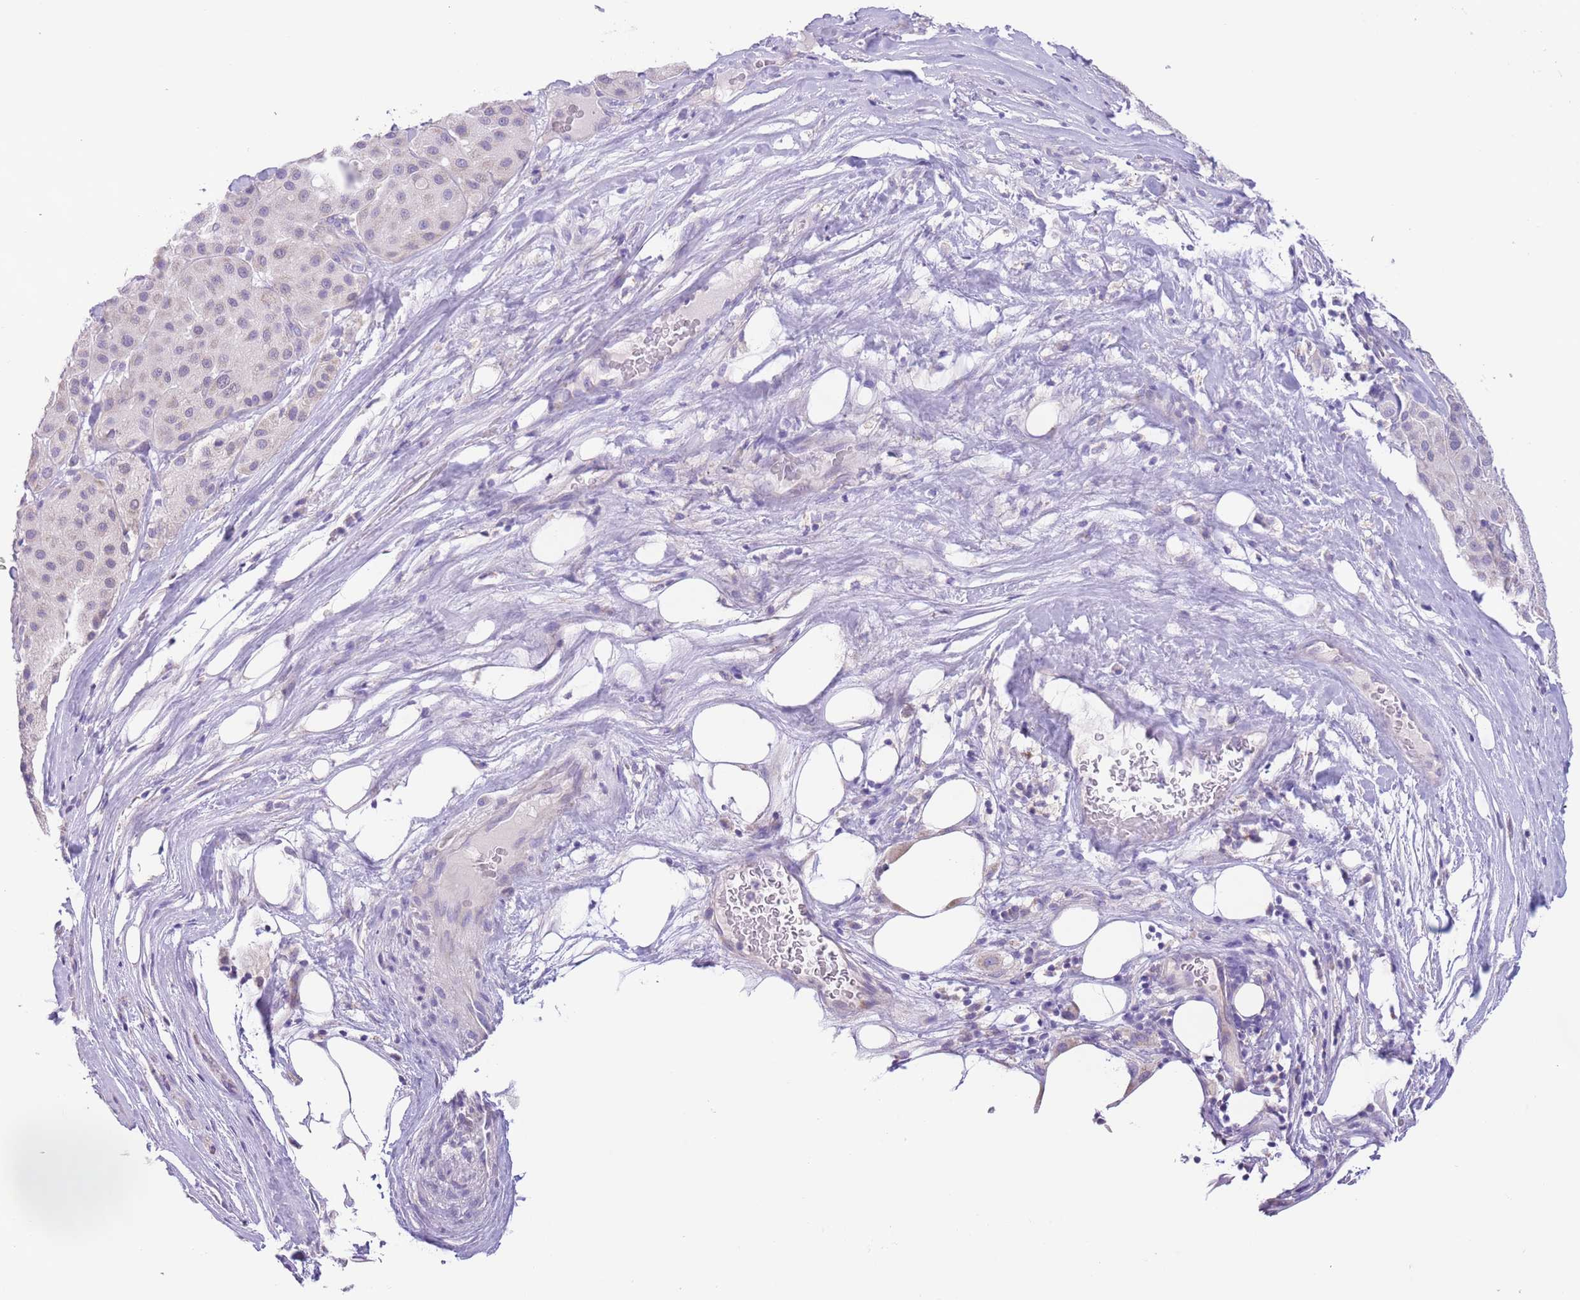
{"staining": {"intensity": "negative", "quantity": "none", "location": "none"}, "tissue": "melanoma", "cell_type": "Tumor cells", "image_type": "cancer", "snomed": [{"axis": "morphology", "description": "Malignant melanoma, Metastatic site"}, {"axis": "topography", "description": "Smooth muscle"}], "caption": "Immunohistochemical staining of melanoma demonstrates no significant staining in tumor cells.", "gene": "ZNF697", "patient": {"sex": "male", "age": 41}}